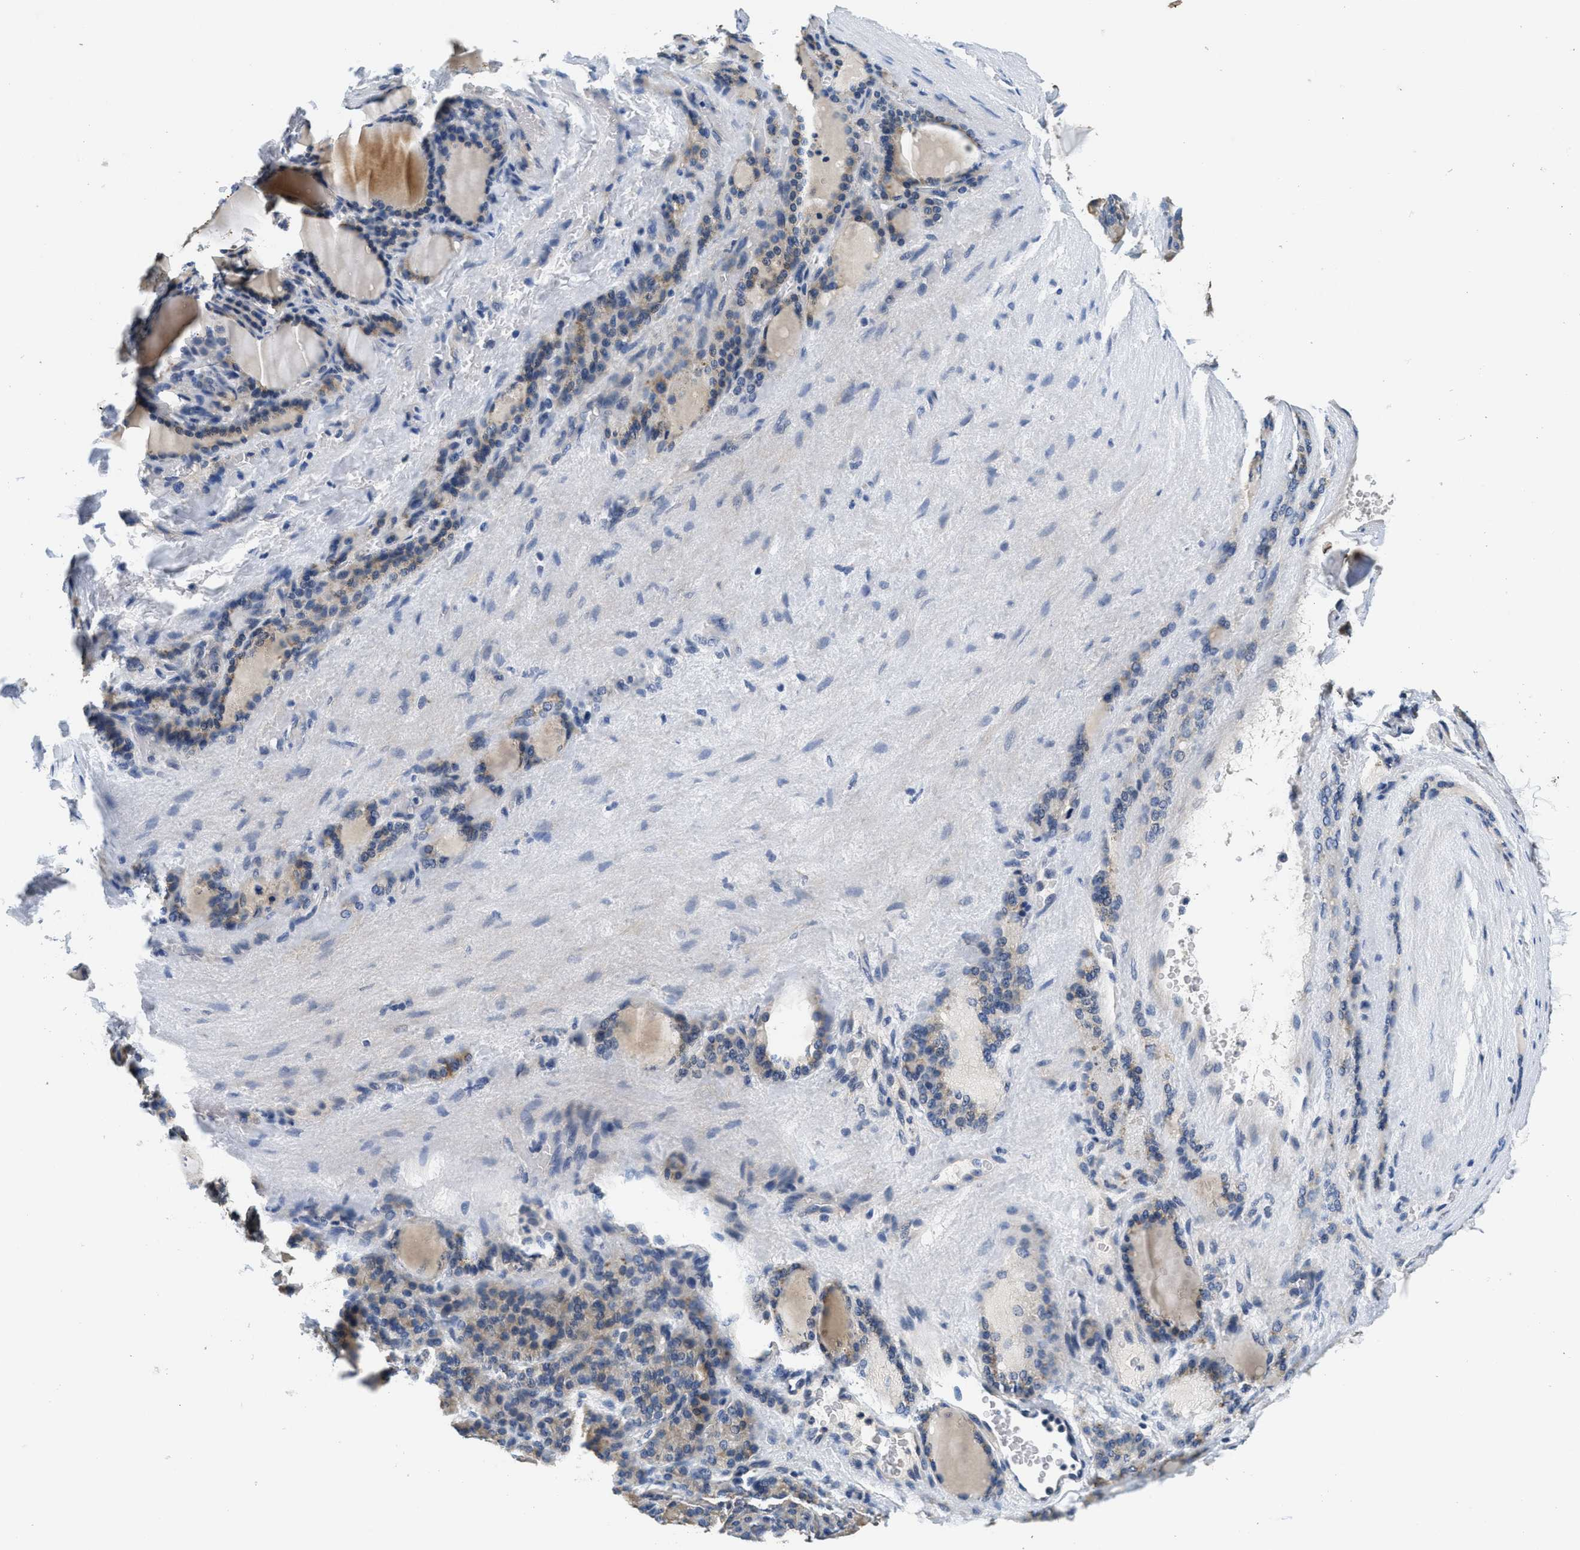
{"staining": {"intensity": "moderate", "quantity": "25%-75%", "location": "cytoplasmic/membranous"}, "tissue": "thyroid gland", "cell_type": "Glandular cells", "image_type": "normal", "snomed": [{"axis": "morphology", "description": "Normal tissue, NOS"}, {"axis": "topography", "description": "Thyroid gland"}], "caption": "IHC staining of normal thyroid gland, which exhibits medium levels of moderate cytoplasmic/membranous expression in about 25%-75% of glandular cells indicating moderate cytoplasmic/membranous protein staining. The staining was performed using DAB (brown) for protein detection and nuclei were counterstained in hematoxylin (blue).", "gene": "ALDH3A2", "patient": {"sex": "female", "age": 28}}